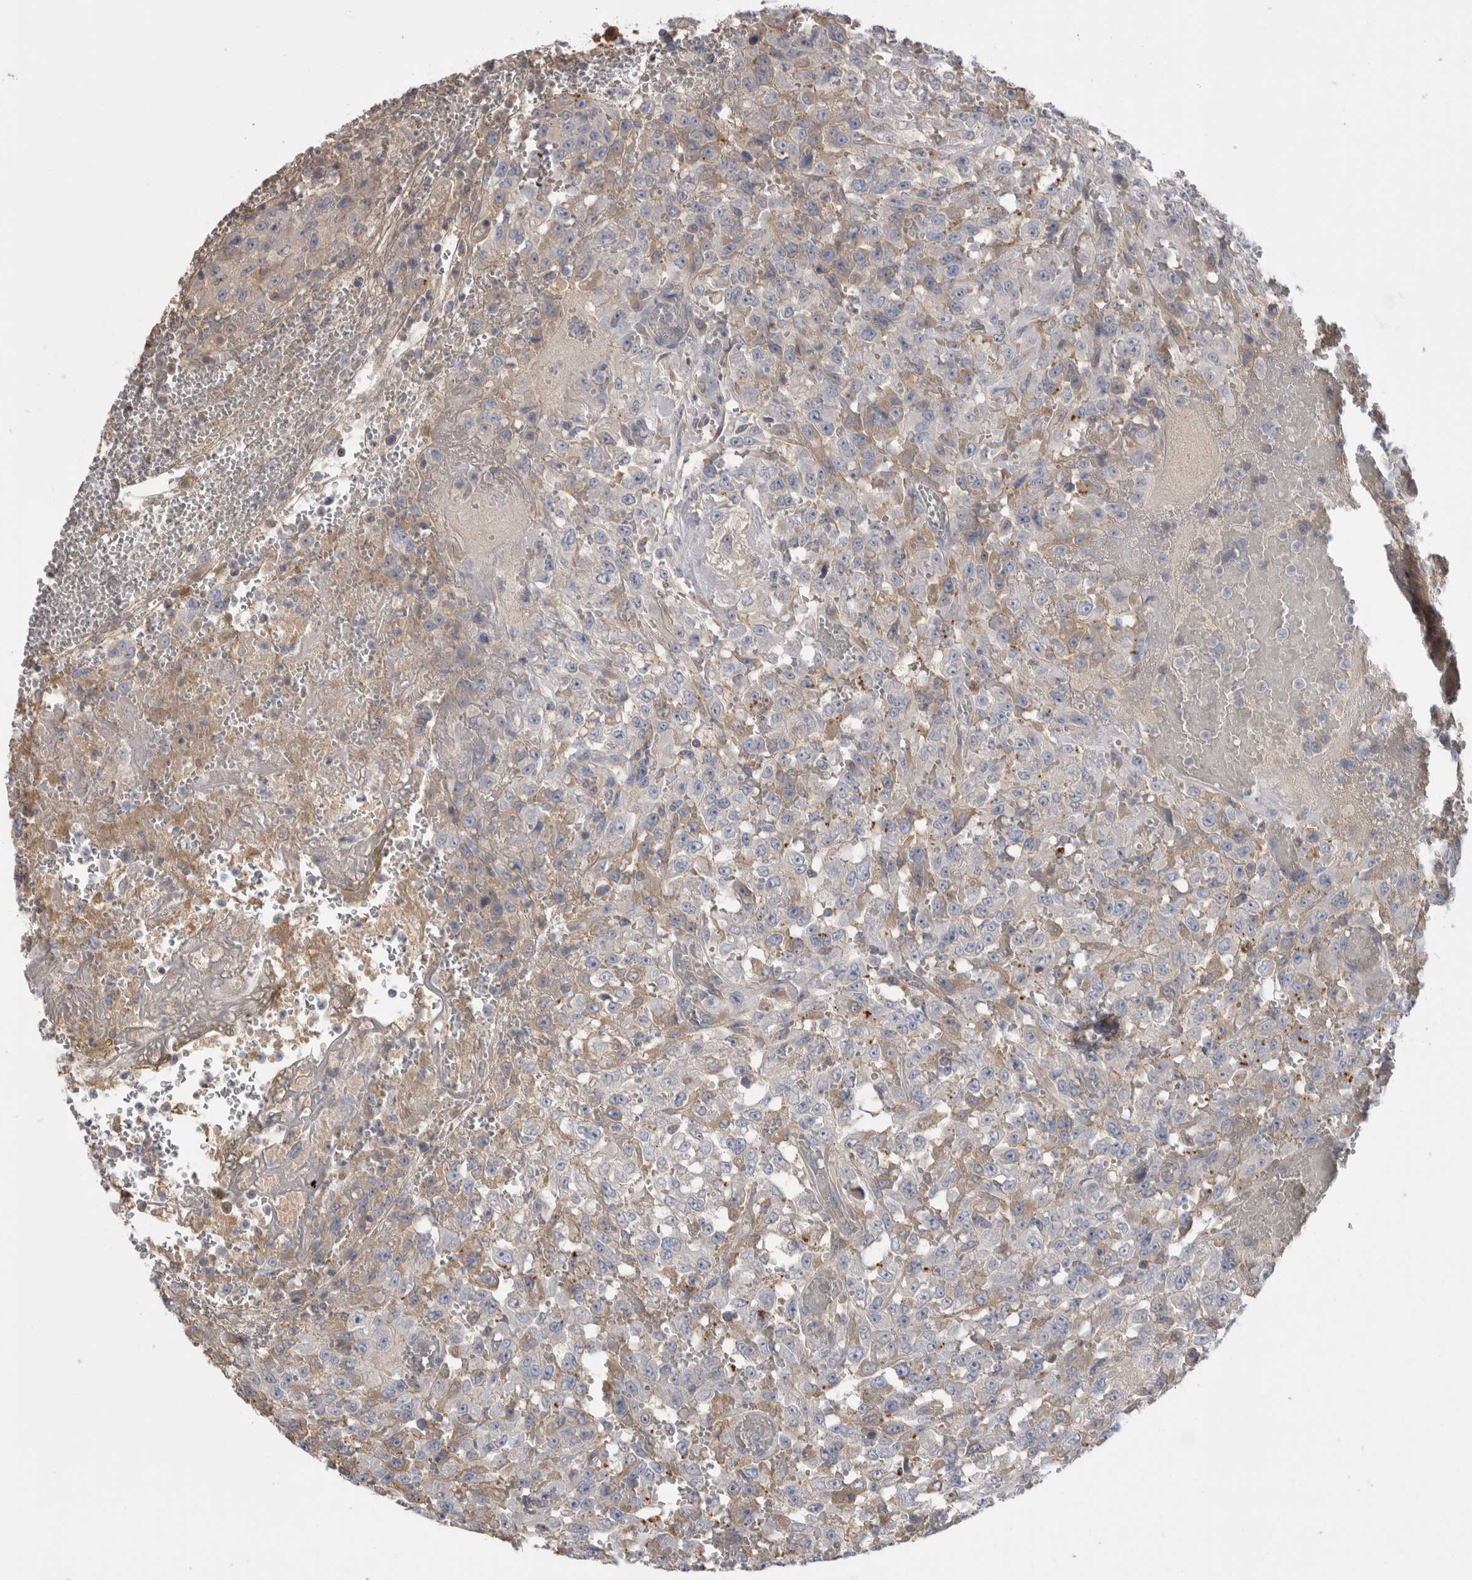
{"staining": {"intensity": "negative", "quantity": "none", "location": "none"}, "tissue": "urothelial cancer", "cell_type": "Tumor cells", "image_type": "cancer", "snomed": [{"axis": "morphology", "description": "Urothelial carcinoma, High grade"}, {"axis": "topography", "description": "Urinary bladder"}], "caption": "DAB immunohistochemical staining of urothelial cancer exhibits no significant positivity in tumor cells.", "gene": "TBCE", "patient": {"sex": "male", "age": 46}}